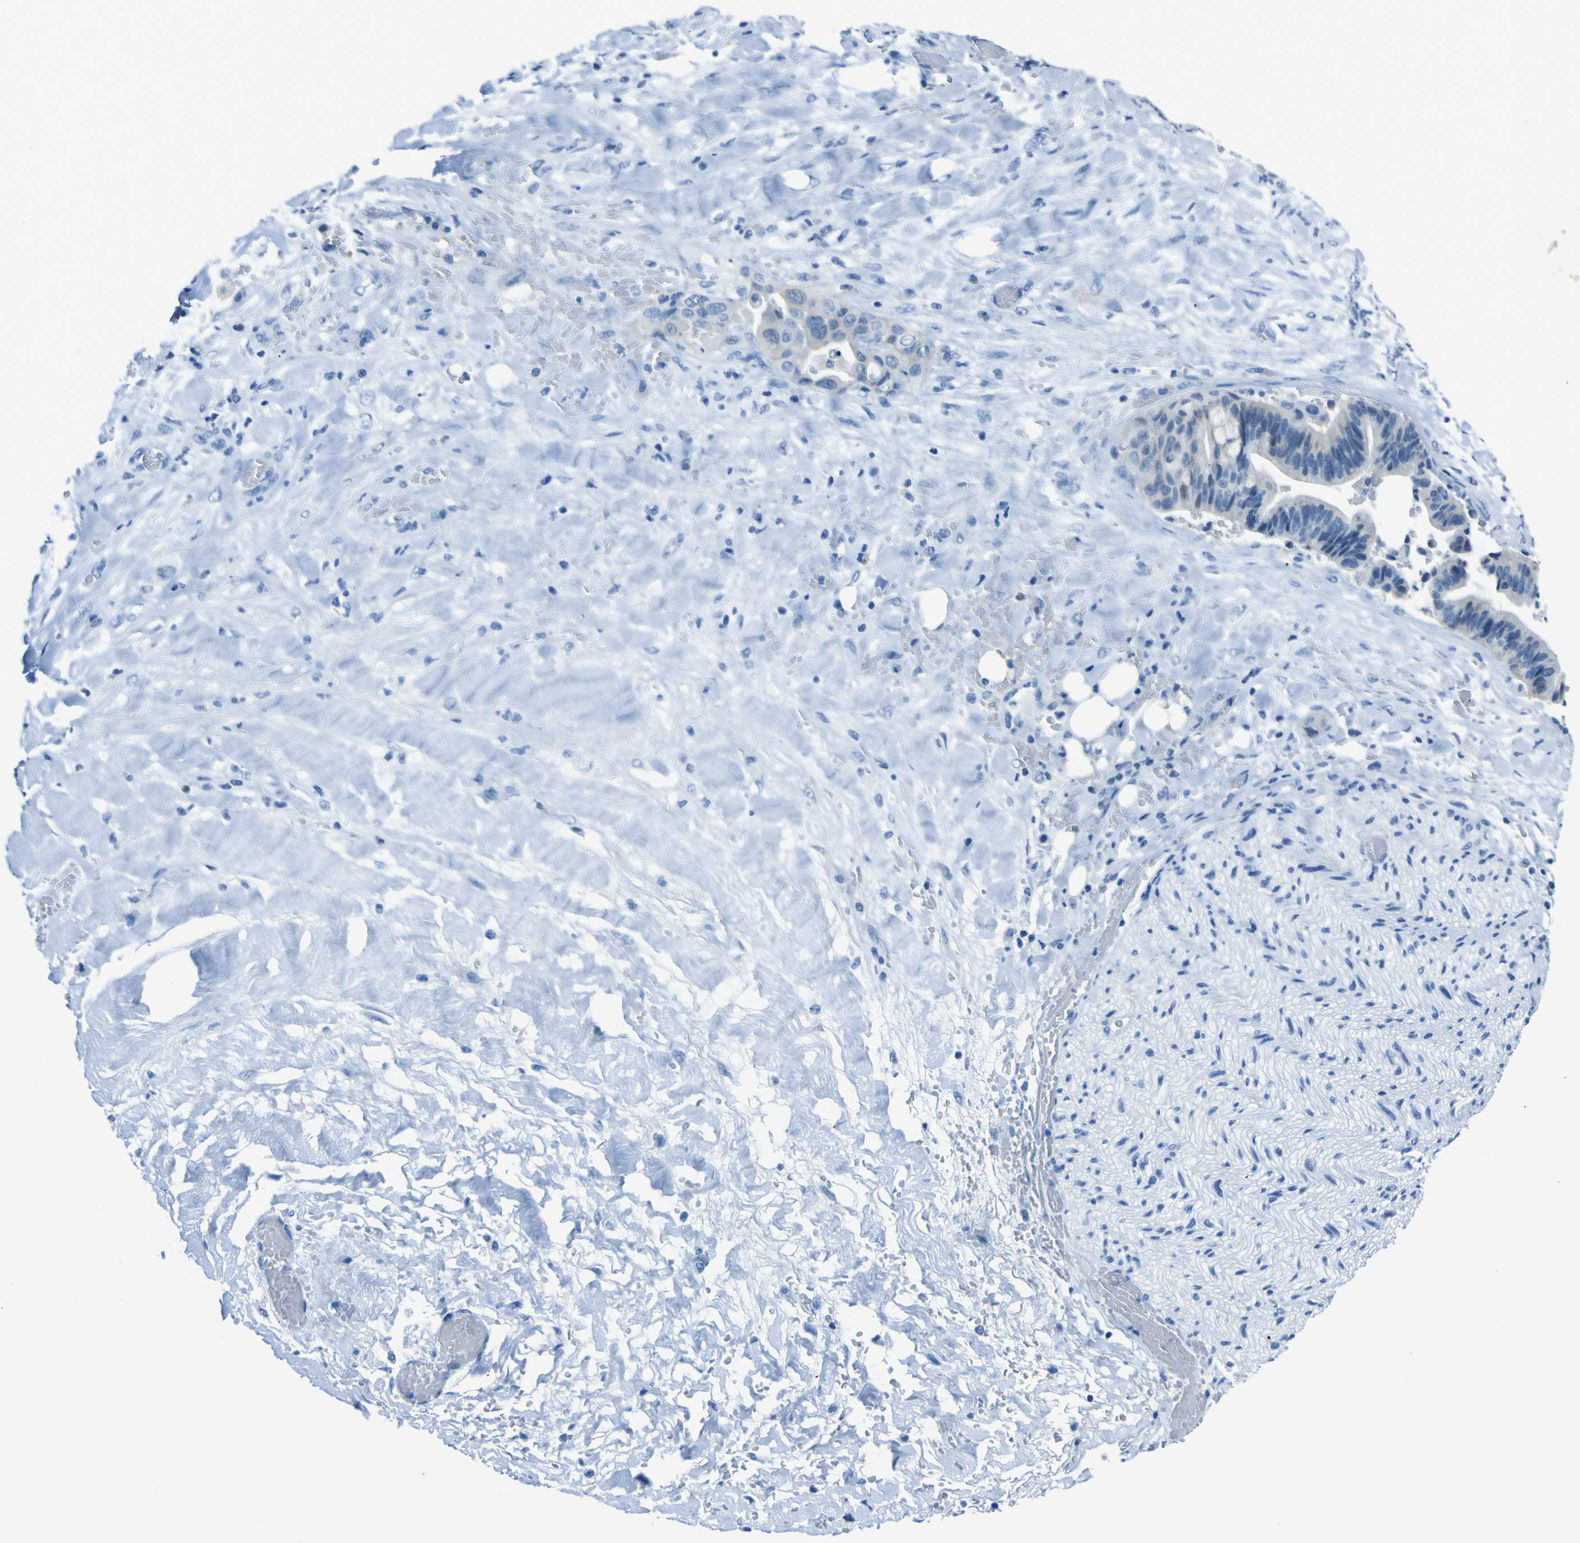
{"staining": {"intensity": "negative", "quantity": "none", "location": "none"}, "tissue": "liver cancer", "cell_type": "Tumor cells", "image_type": "cancer", "snomed": [{"axis": "morphology", "description": "Cholangiocarcinoma"}, {"axis": "topography", "description": "Liver"}], "caption": "DAB (3,3'-diaminobenzidine) immunohistochemical staining of liver cancer shows no significant positivity in tumor cells.", "gene": "PHKG1", "patient": {"sex": "female", "age": 61}}